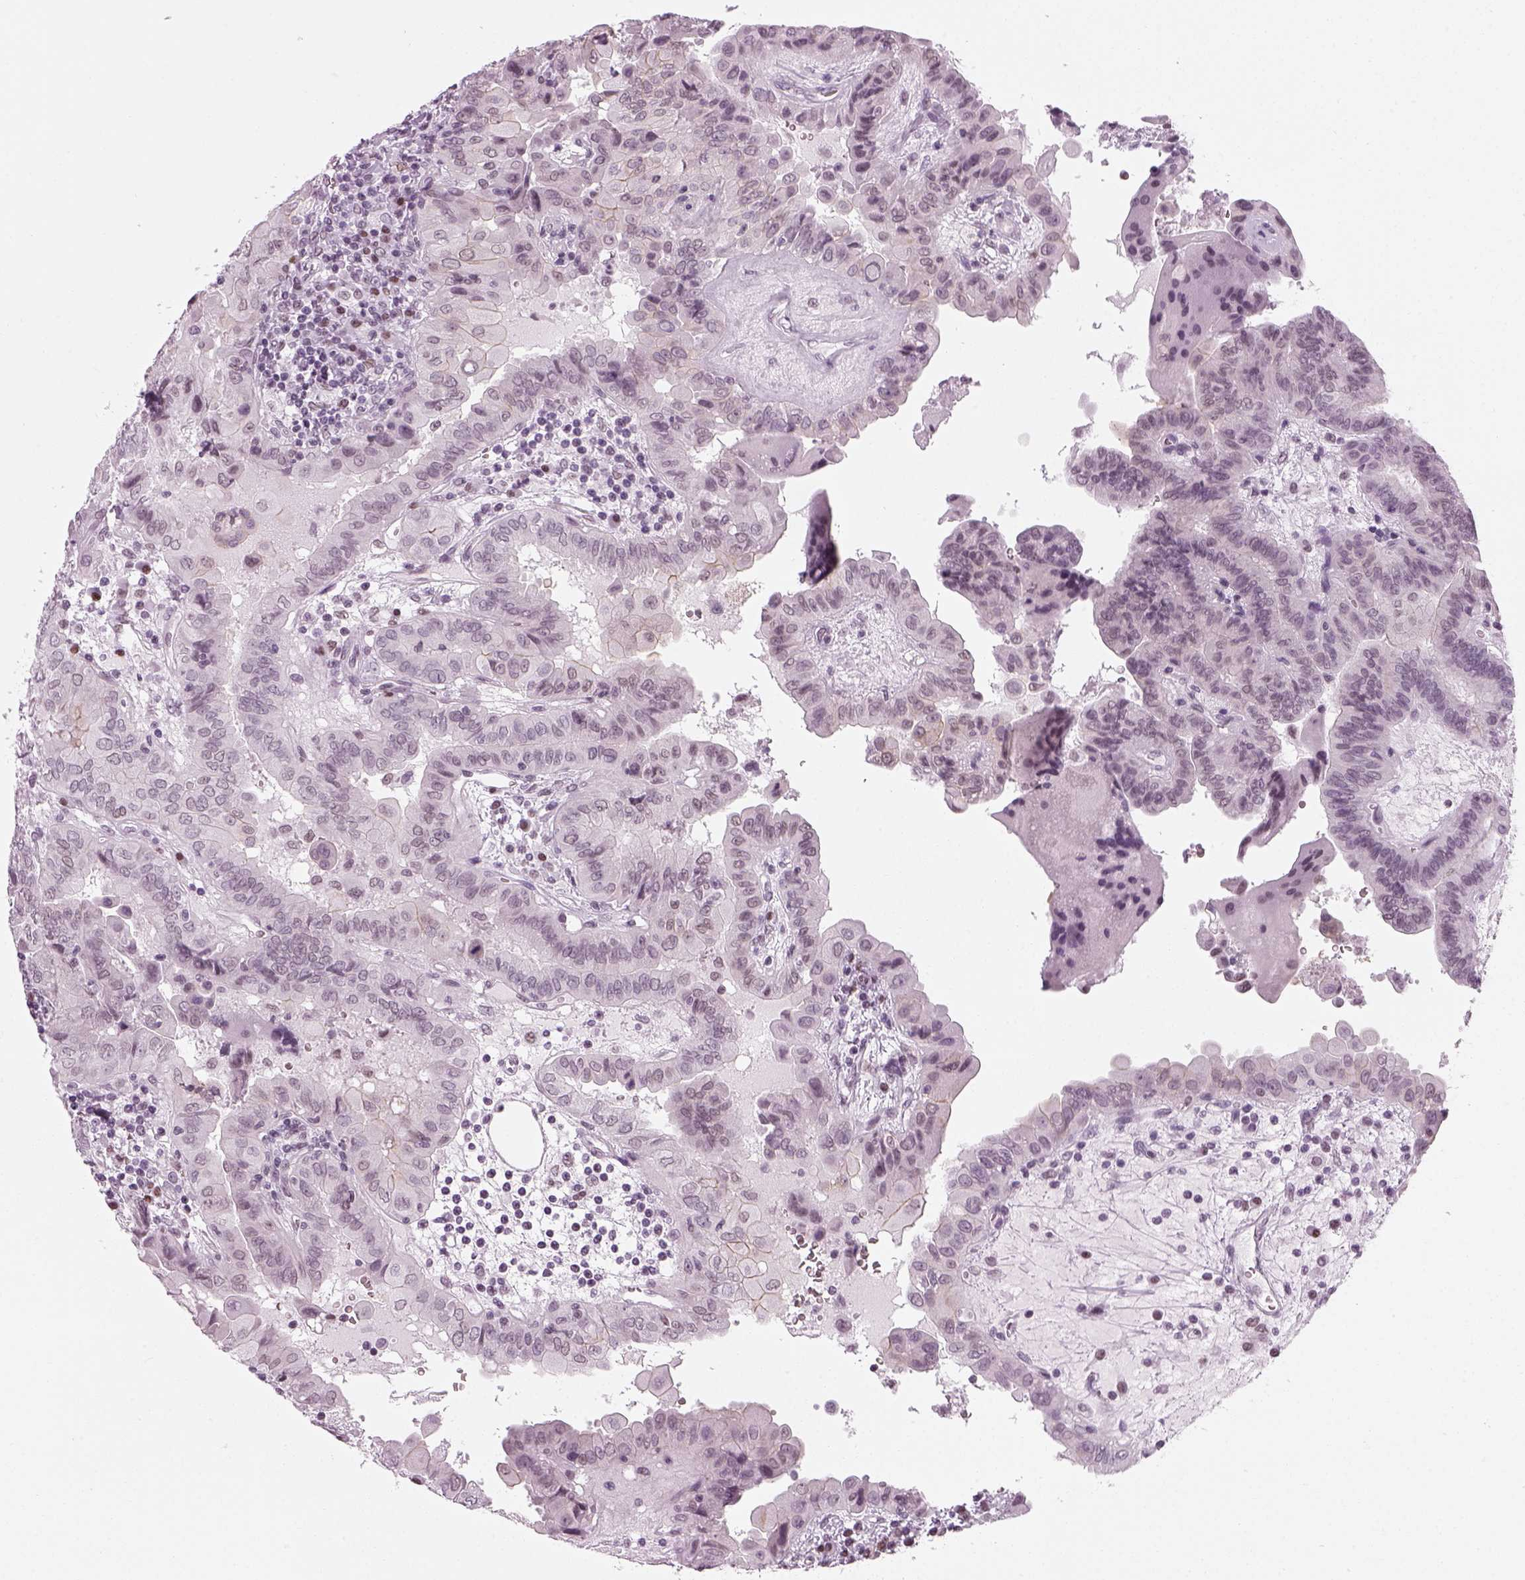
{"staining": {"intensity": "negative", "quantity": "none", "location": "none"}, "tissue": "thyroid cancer", "cell_type": "Tumor cells", "image_type": "cancer", "snomed": [{"axis": "morphology", "description": "Papillary adenocarcinoma, NOS"}, {"axis": "topography", "description": "Thyroid gland"}], "caption": "An IHC histopathology image of thyroid cancer (papillary adenocarcinoma) is shown. There is no staining in tumor cells of thyroid cancer (papillary adenocarcinoma).", "gene": "KCNG2", "patient": {"sex": "female", "age": 37}}